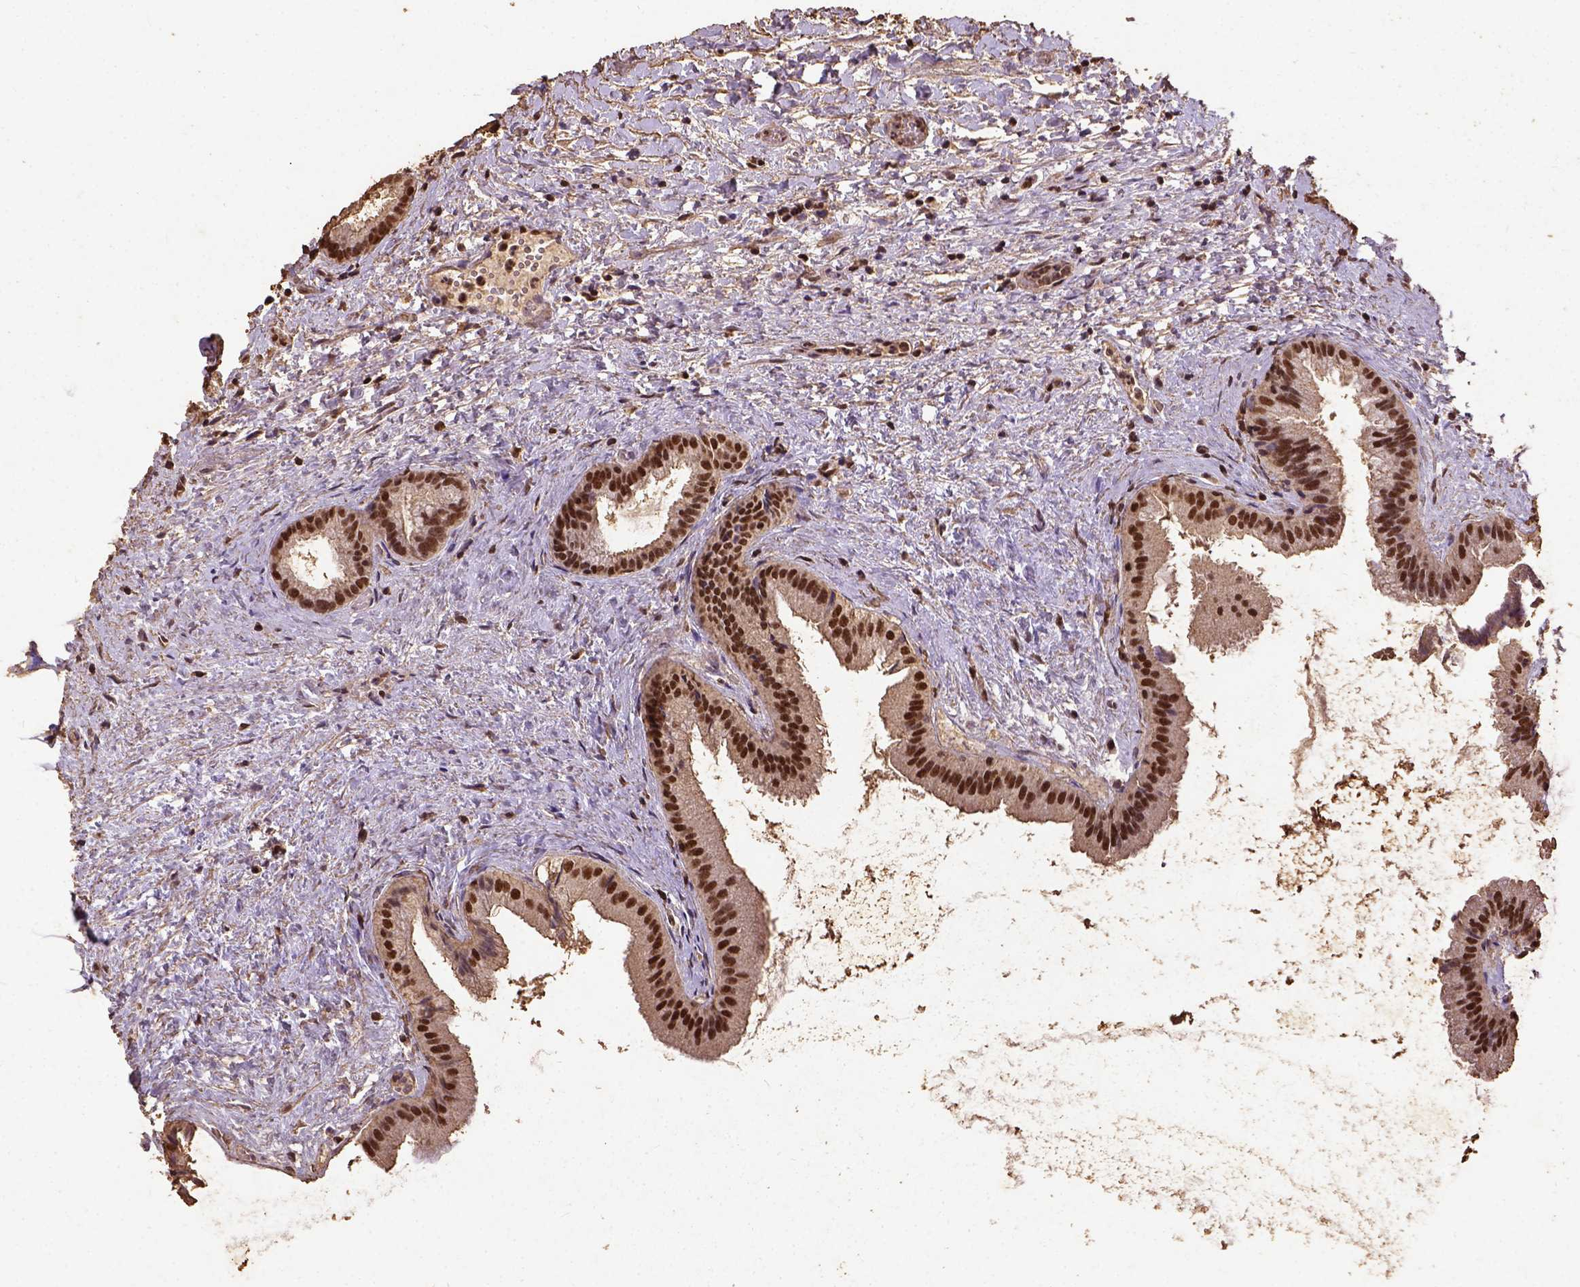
{"staining": {"intensity": "strong", "quantity": ">75%", "location": "nuclear"}, "tissue": "gallbladder", "cell_type": "Glandular cells", "image_type": "normal", "snomed": [{"axis": "morphology", "description": "Normal tissue, NOS"}, {"axis": "topography", "description": "Gallbladder"}], "caption": "Gallbladder stained for a protein exhibits strong nuclear positivity in glandular cells.", "gene": "NACC1", "patient": {"sex": "male", "age": 70}}